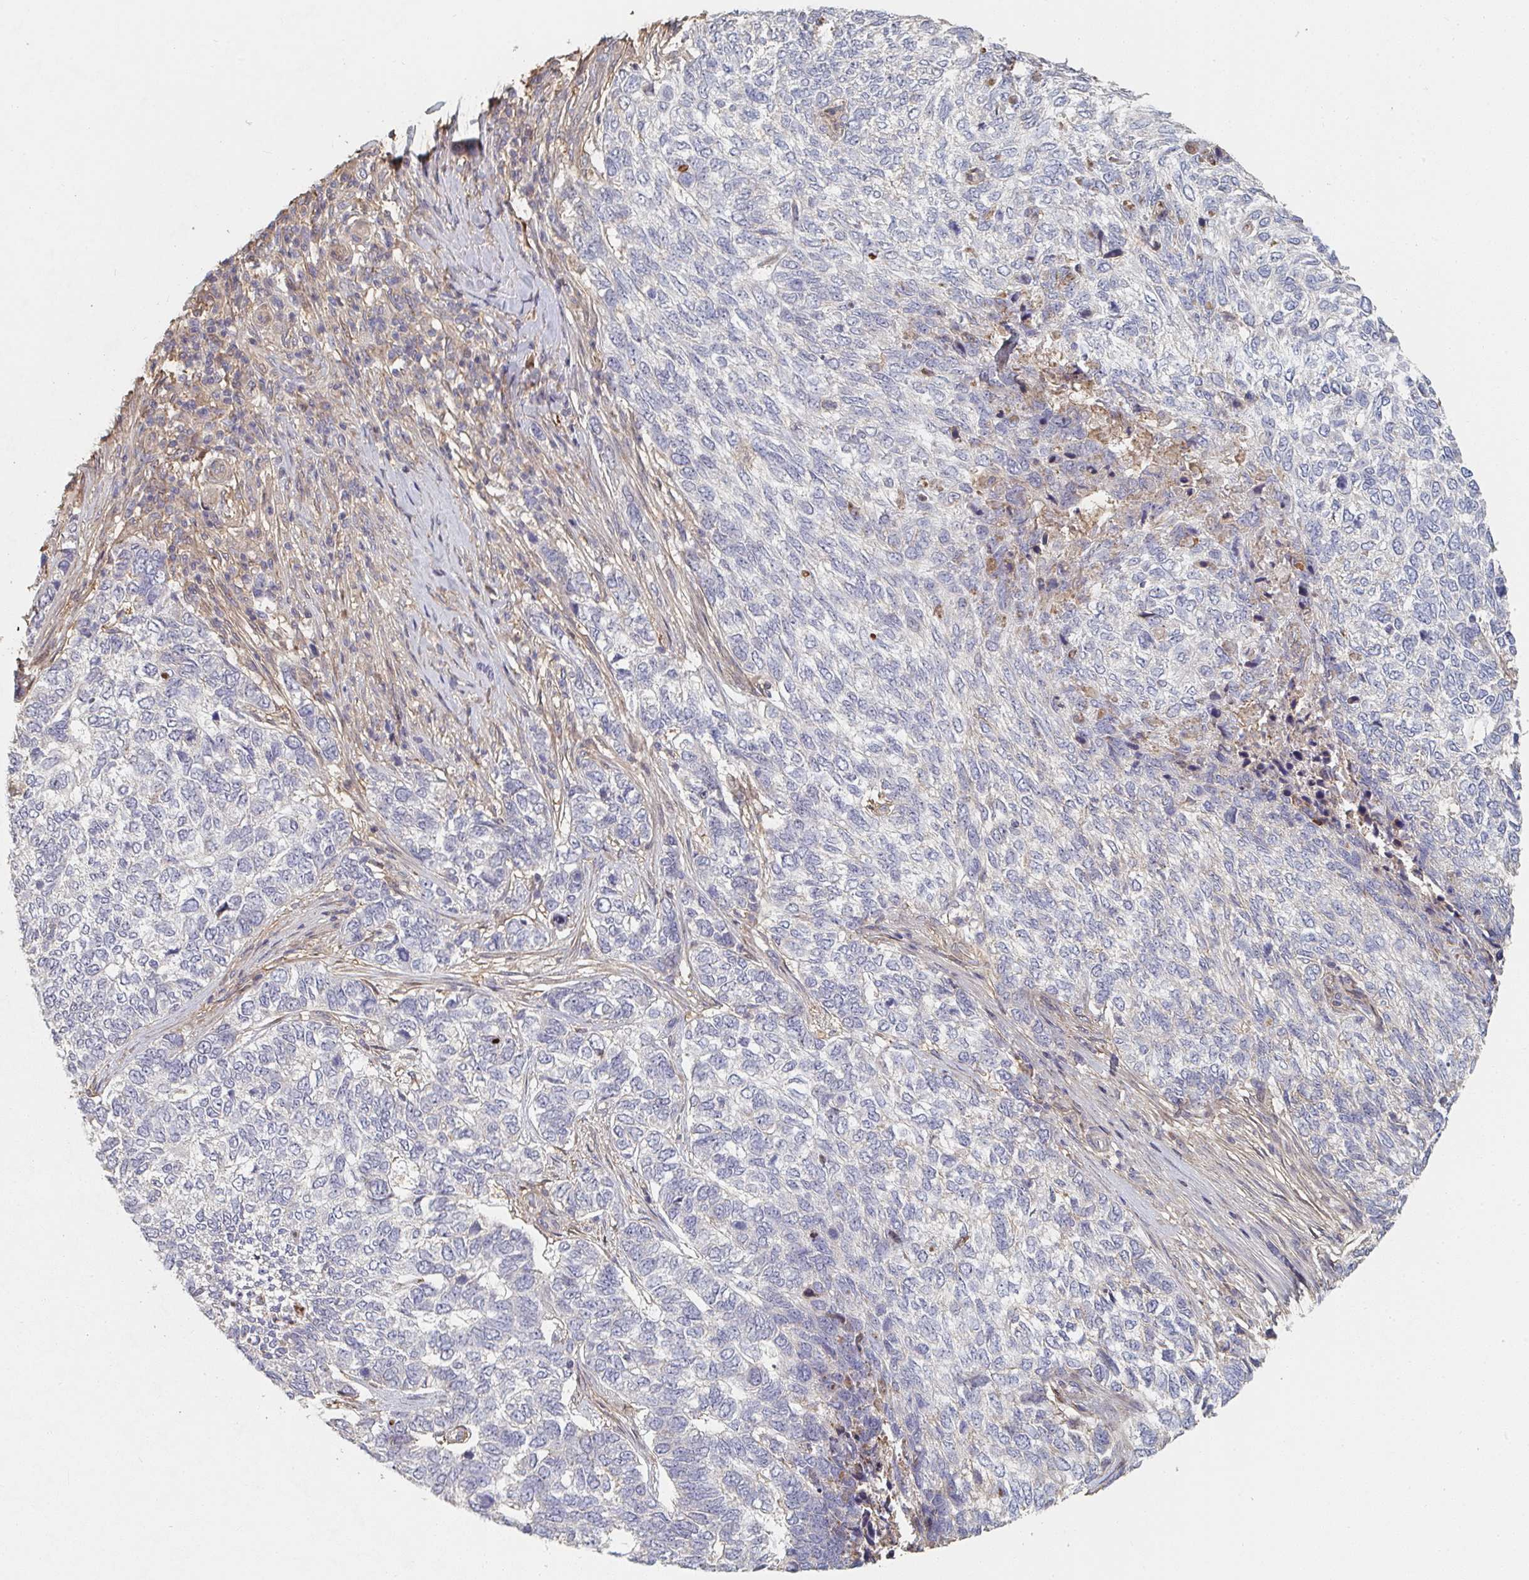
{"staining": {"intensity": "negative", "quantity": "none", "location": "none"}, "tissue": "skin cancer", "cell_type": "Tumor cells", "image_type": "cancer", "snomed": [{"axis": "morphology", "description": "Basal cell carcinoma"}, {"axis": "topography", "description": "Skin"}], "caption": "Protein analysis of basal cell carcinoma (skin) exhibits no significant staining in tumor cells. (DAB (3,3'-diaminobenzidine) IHC visualized using brightfield microscopy, high magnification).", "gene": "PTEN", "patient": {"sex": "female", "age": 65}}